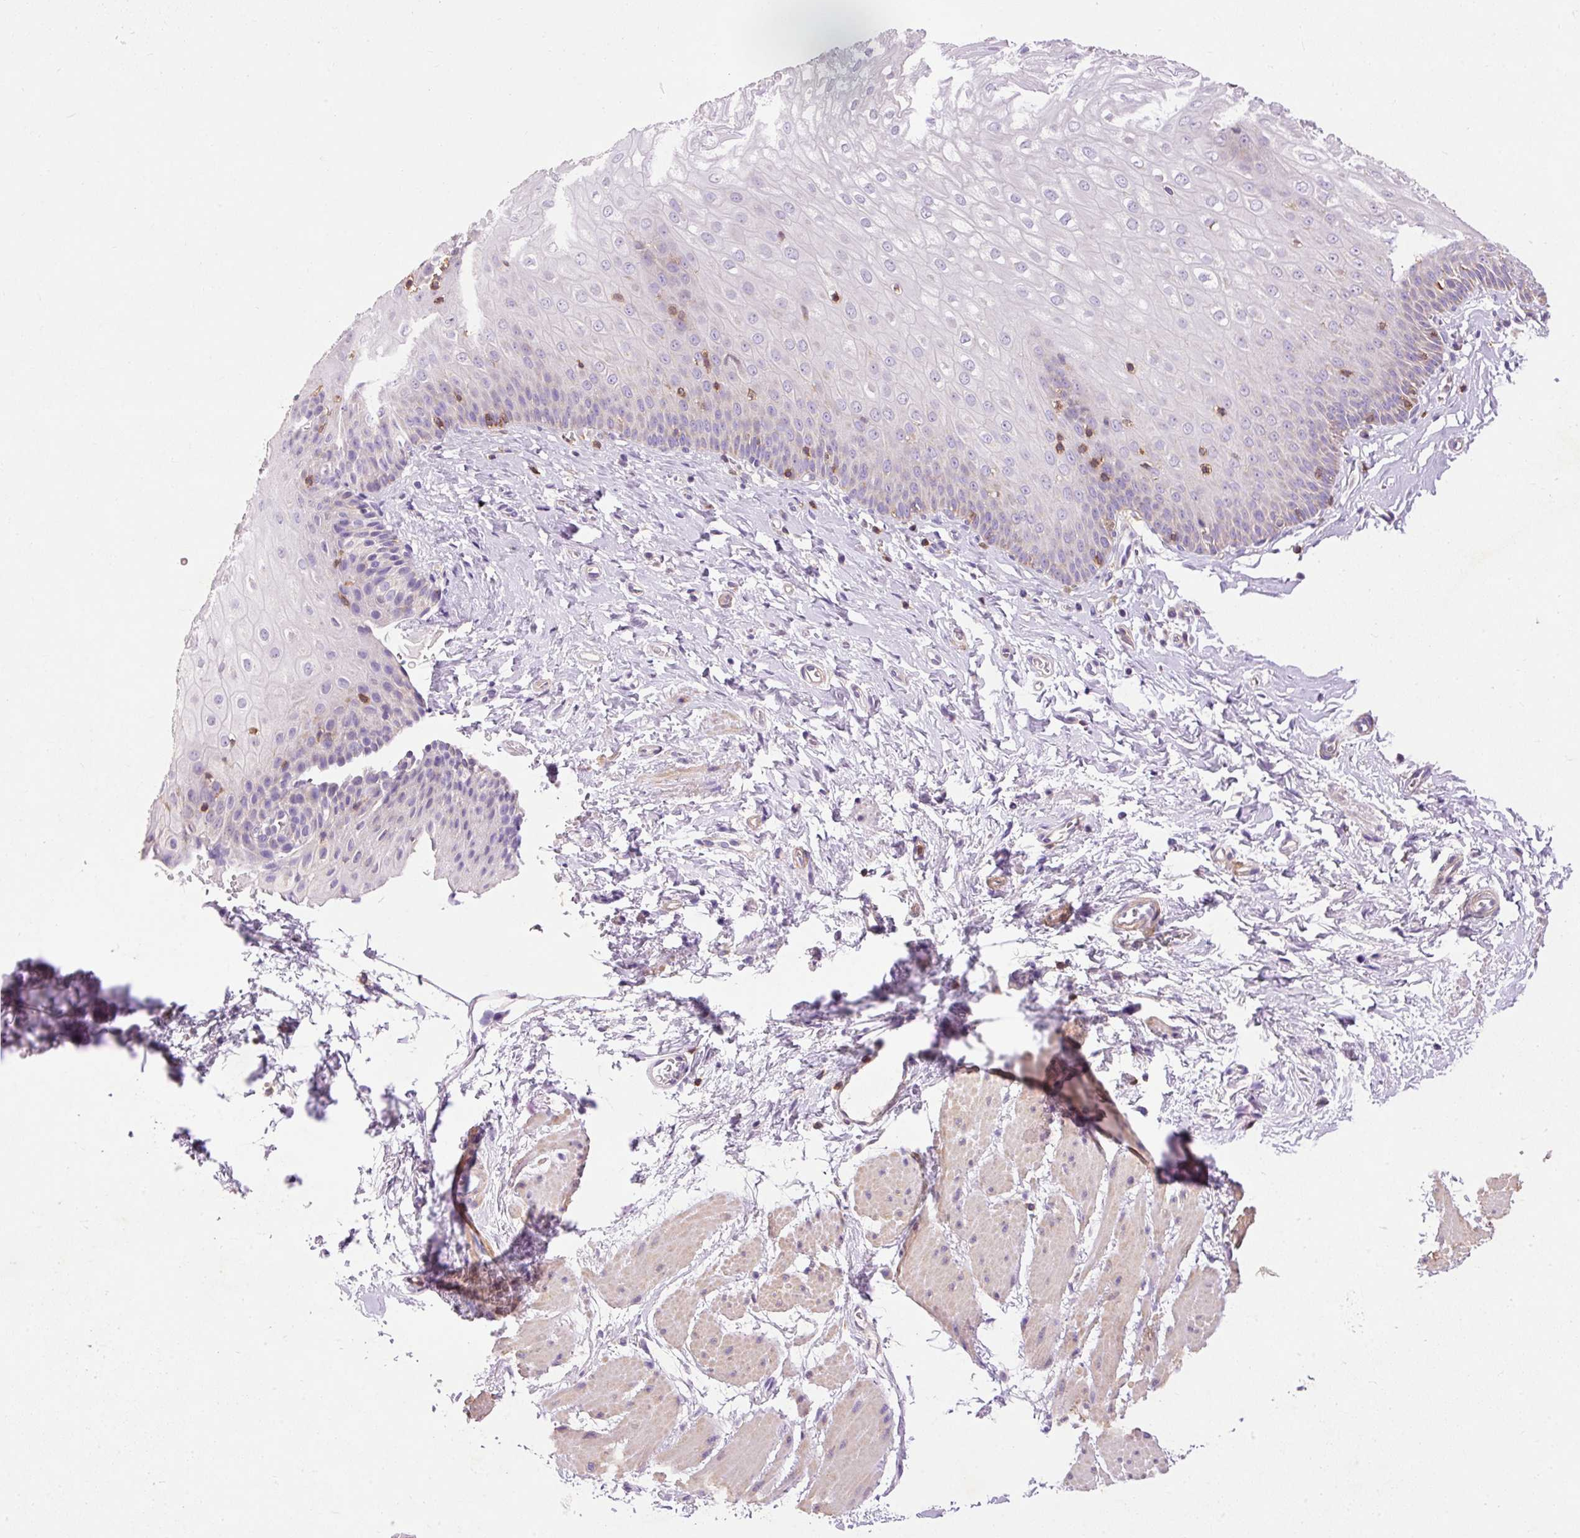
{"staining": {"intensity": "negative", "quantity": "none", "location": "none"}, "tissue": "esophagus", "cell_type": "Squamous epithelial cells", "image_type": "normal", "snomed": [{"axis": "morphology", "description": "Normal tissue, NOS"}, {"axis": "topography", "description": "Esophagus"}], "caption": "DAB (3,3'-diaminobenzidine) immunohistochemical staining of normal human esophagus displays no significant expression in squamous epithelial cells. (IHC, brightfield microscopy, high magnification).", "gene": "IMMT", "patient": {"sex": "male", "age": 70}}